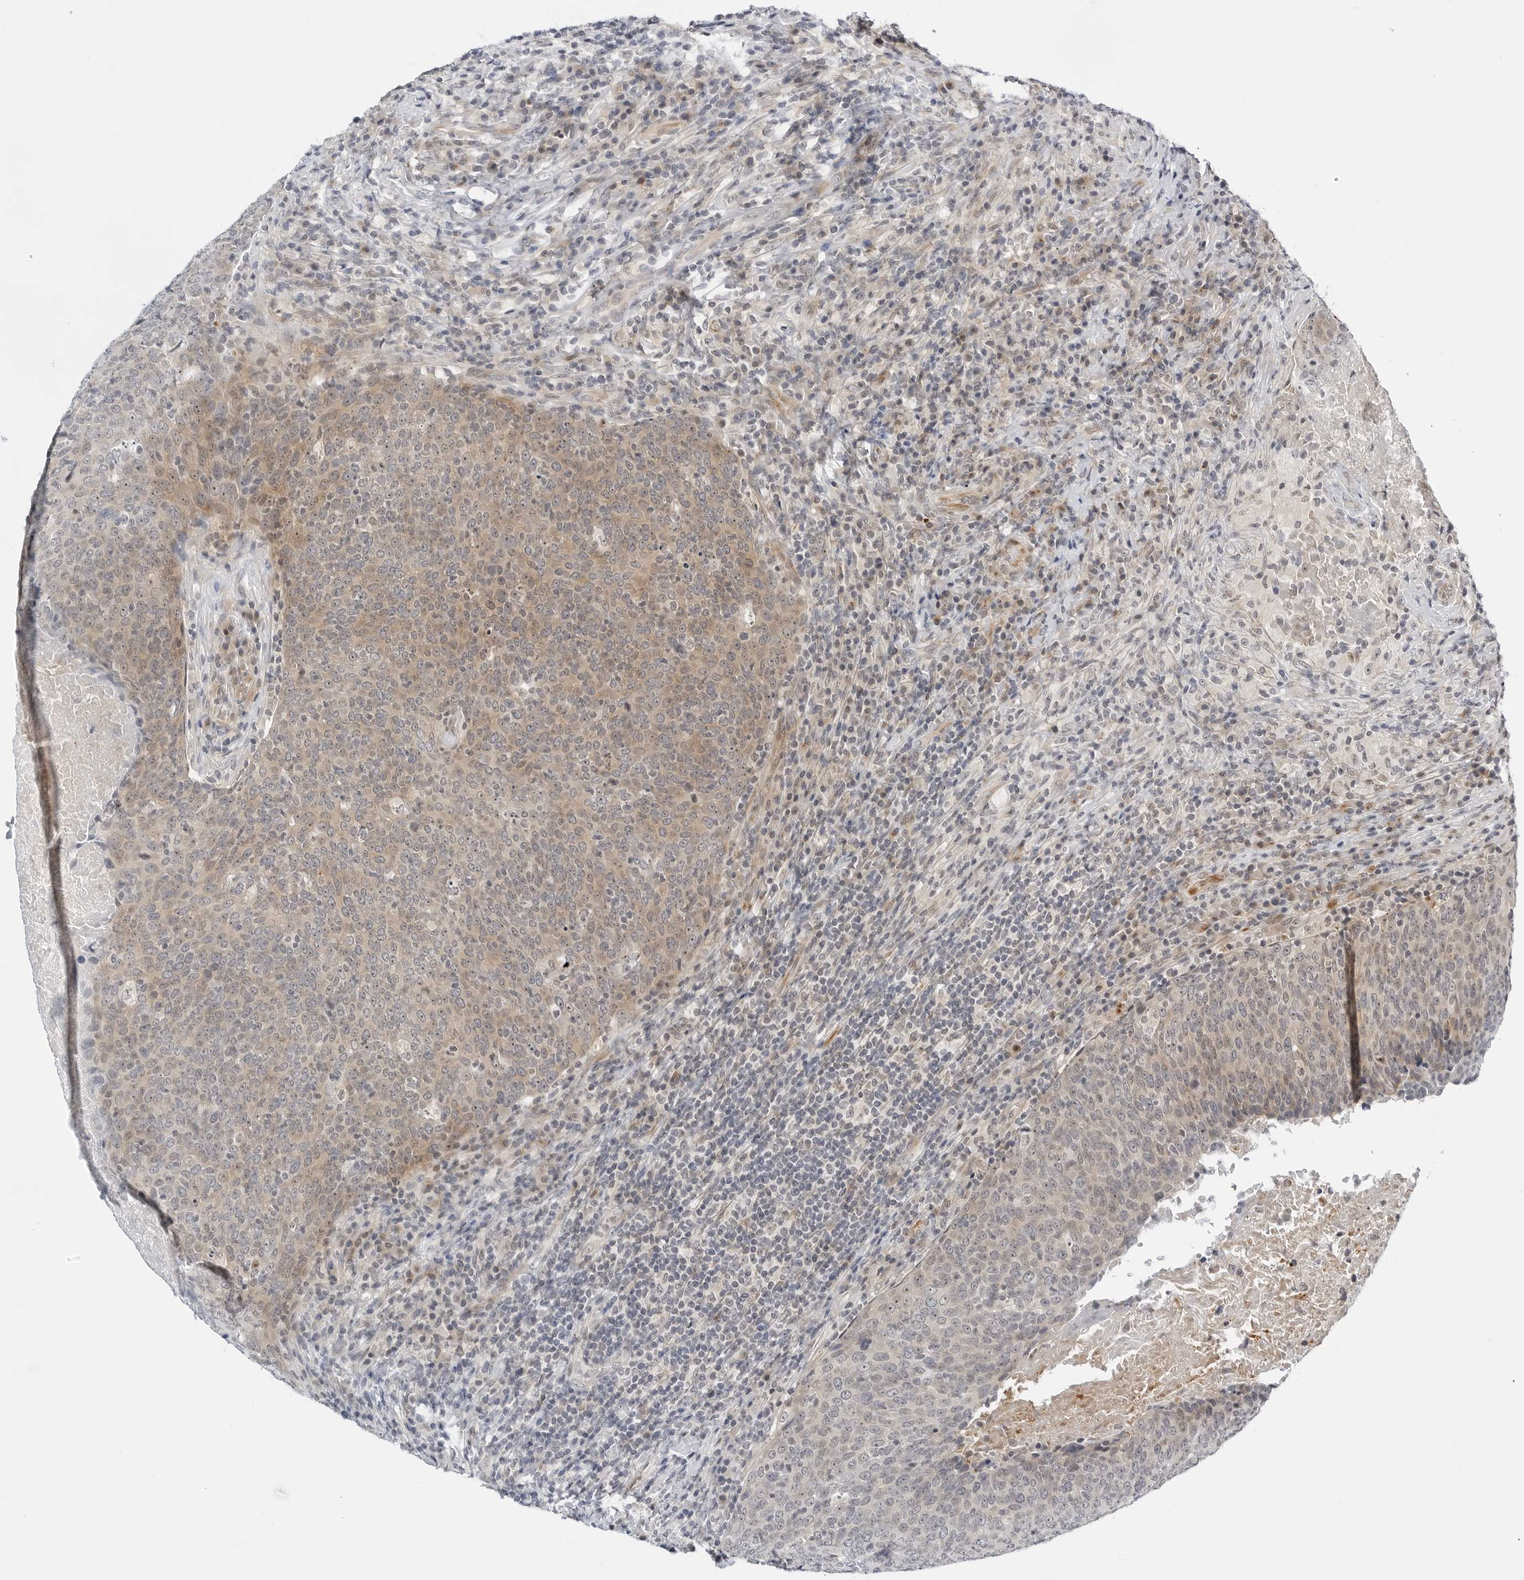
{"staining": {"intensity": "moderate", "quantity": "25%-75%", "location": "cytoplasmic/membranous,nuclear"}, "tissue": "head and neck cancer", "cell_type": "Tumor cells", "image_type": "cancer", "snomed": [{"axis": "morphology", "description": "Squamous cell carcinoma, NOS"}, {"axis": "morphology", "description": "Squamous cell carcinoma, metastatic, NOS"}, {"axis": "topography", "description": "Lymph node"}, {"axis": "topography", "description": "Head-Neck"}], "caption": "This is an image of immunohistochemistry staining of head and neck cancer (metastatic squamous cell carcinoma), which shows moderate expression in the cytoplasmic/membranous and nuclear of tumor cells.", "gene": "MAP2K5", "patient": {"sex": "male", "age": 62}}